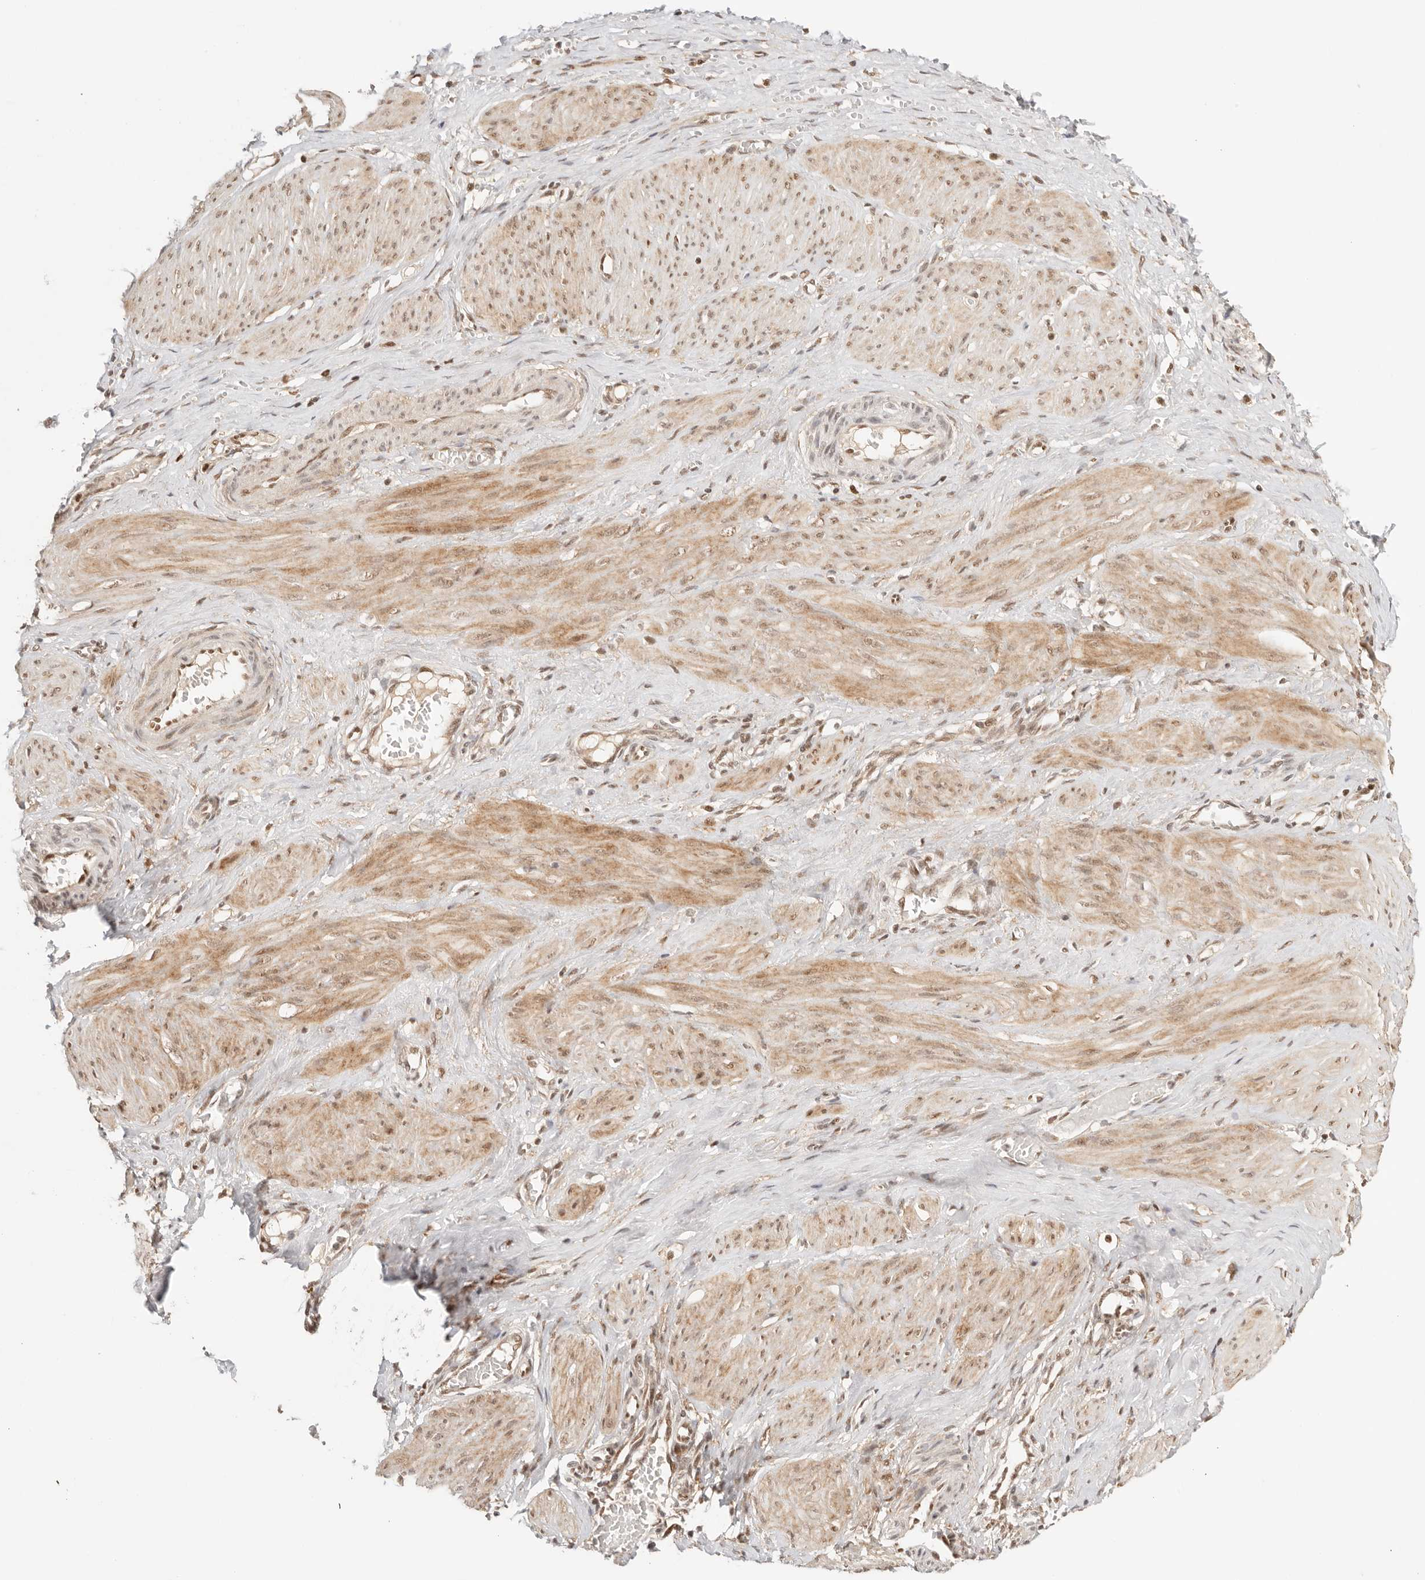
{"staining": {"intensity": "moderate", "quantity": ">75%", "location": "cytoplasmic/membranous,nuclear"}, "tissue": "smooth muscle", "cell_type": "Smooth muscle cells", "image_type": "normal", "snomed": [{"axis": "morphology", "description": "Normal tissue, NOS"}, {"axis": "topography", "description": "Endometrium"}], "caption": "Immunohistochemistry of benign human smooth muscle reveals medium levels of moderate cytoplasmic/membranous,nuclear expression in approximately >75% of smooth muscle cells.", "gene": "GTF2E2", "patient": {"sex": "female", "age": 33}}